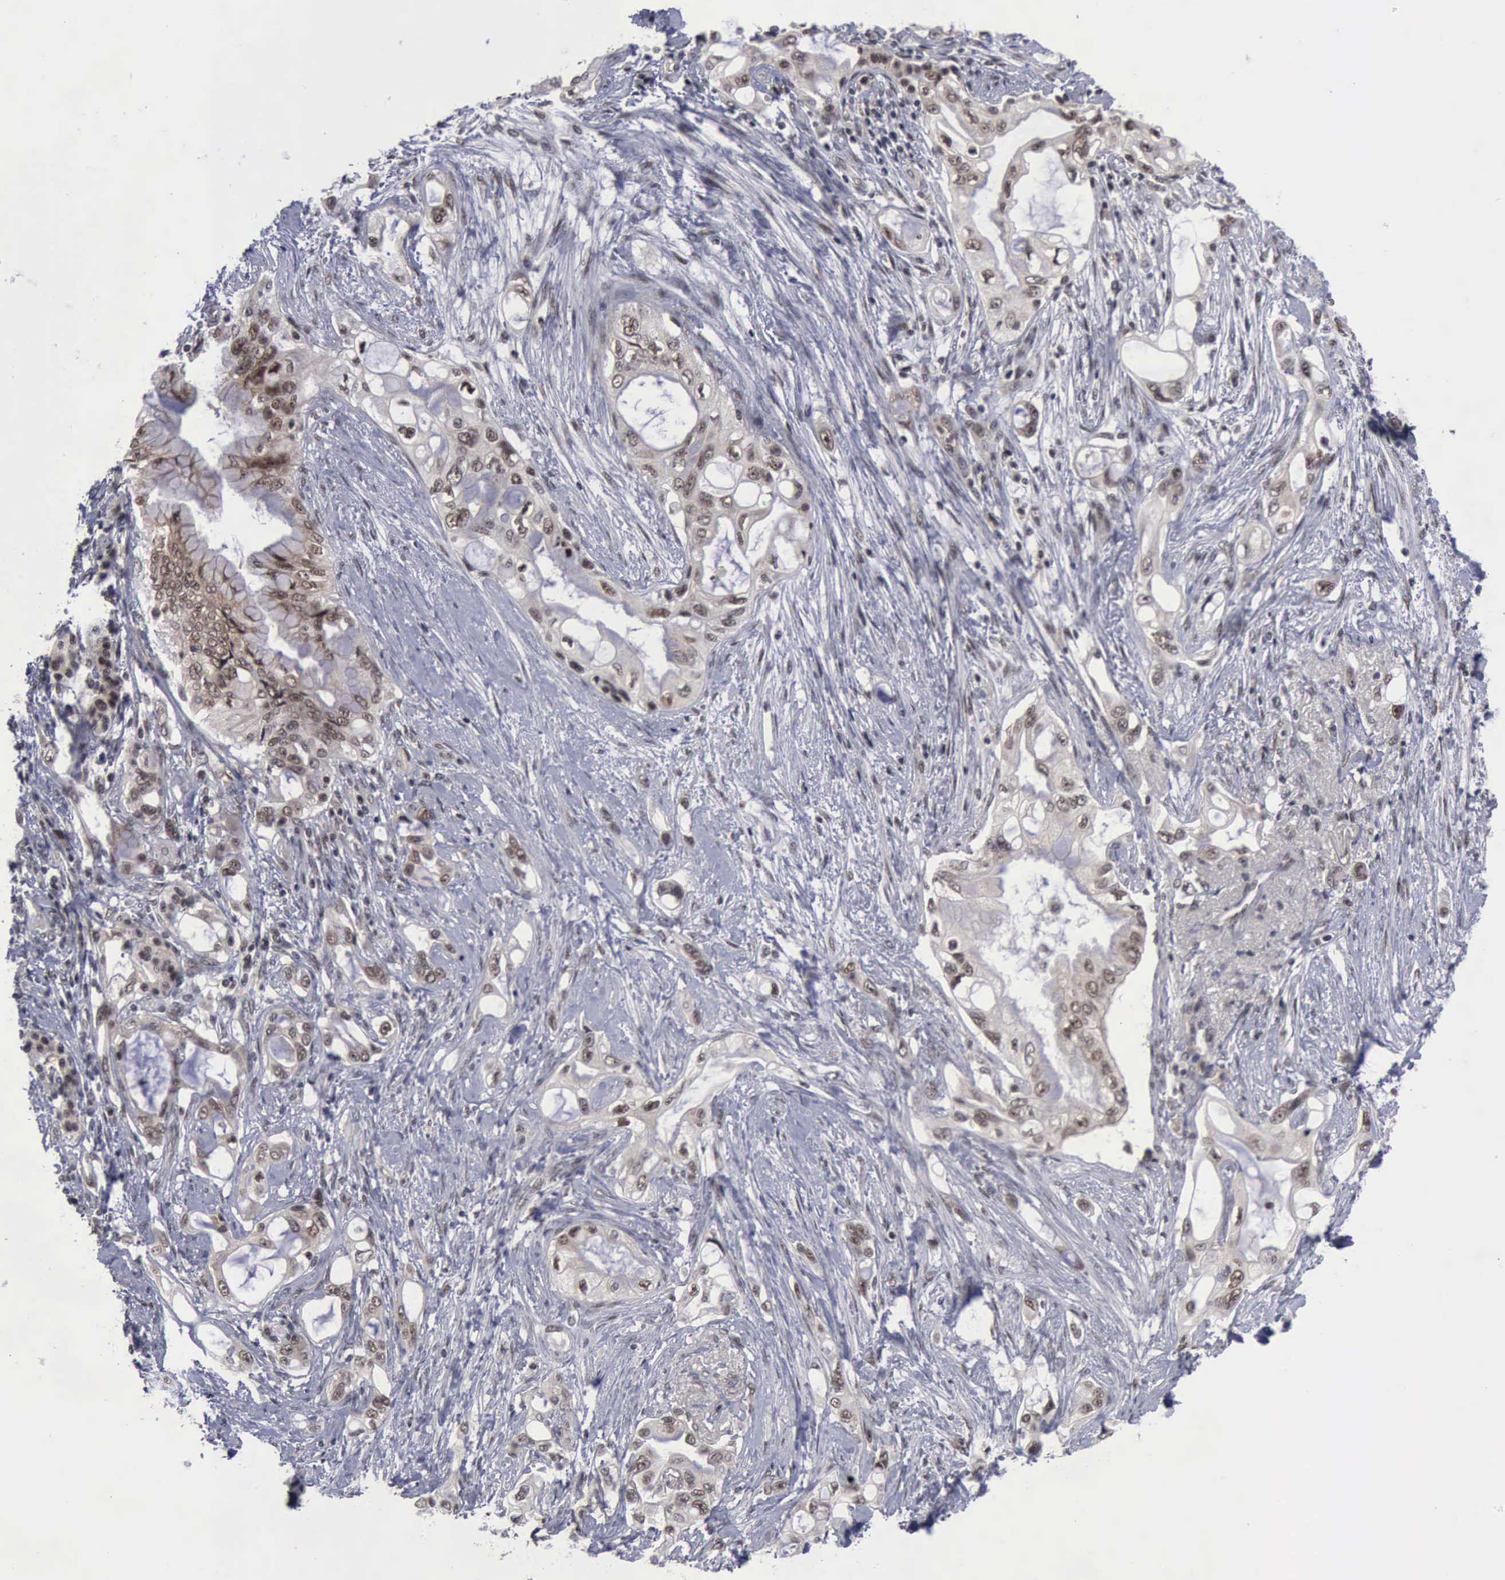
{"staining": {"intensity": "weak", "quantity": ">75%", "location": "nuclear"}, "tissue": "pancreatic cancer", "cell_type": "Tumor cells", "image_type": "cancer", "snomed": [{"axis": "morphology", "description": "Adenocarcinoma, NOS"}, {"axis": "topography", "description": "Pancreas"}], "caption": "This is a histology image of immunohistochemistry staining of pancreatic cancer (adenocarcinoma), which shows weak positivity in the nuclear of tumor cells.", "gene": "ATM", "patient": {"sex": "female", "age": 70}}